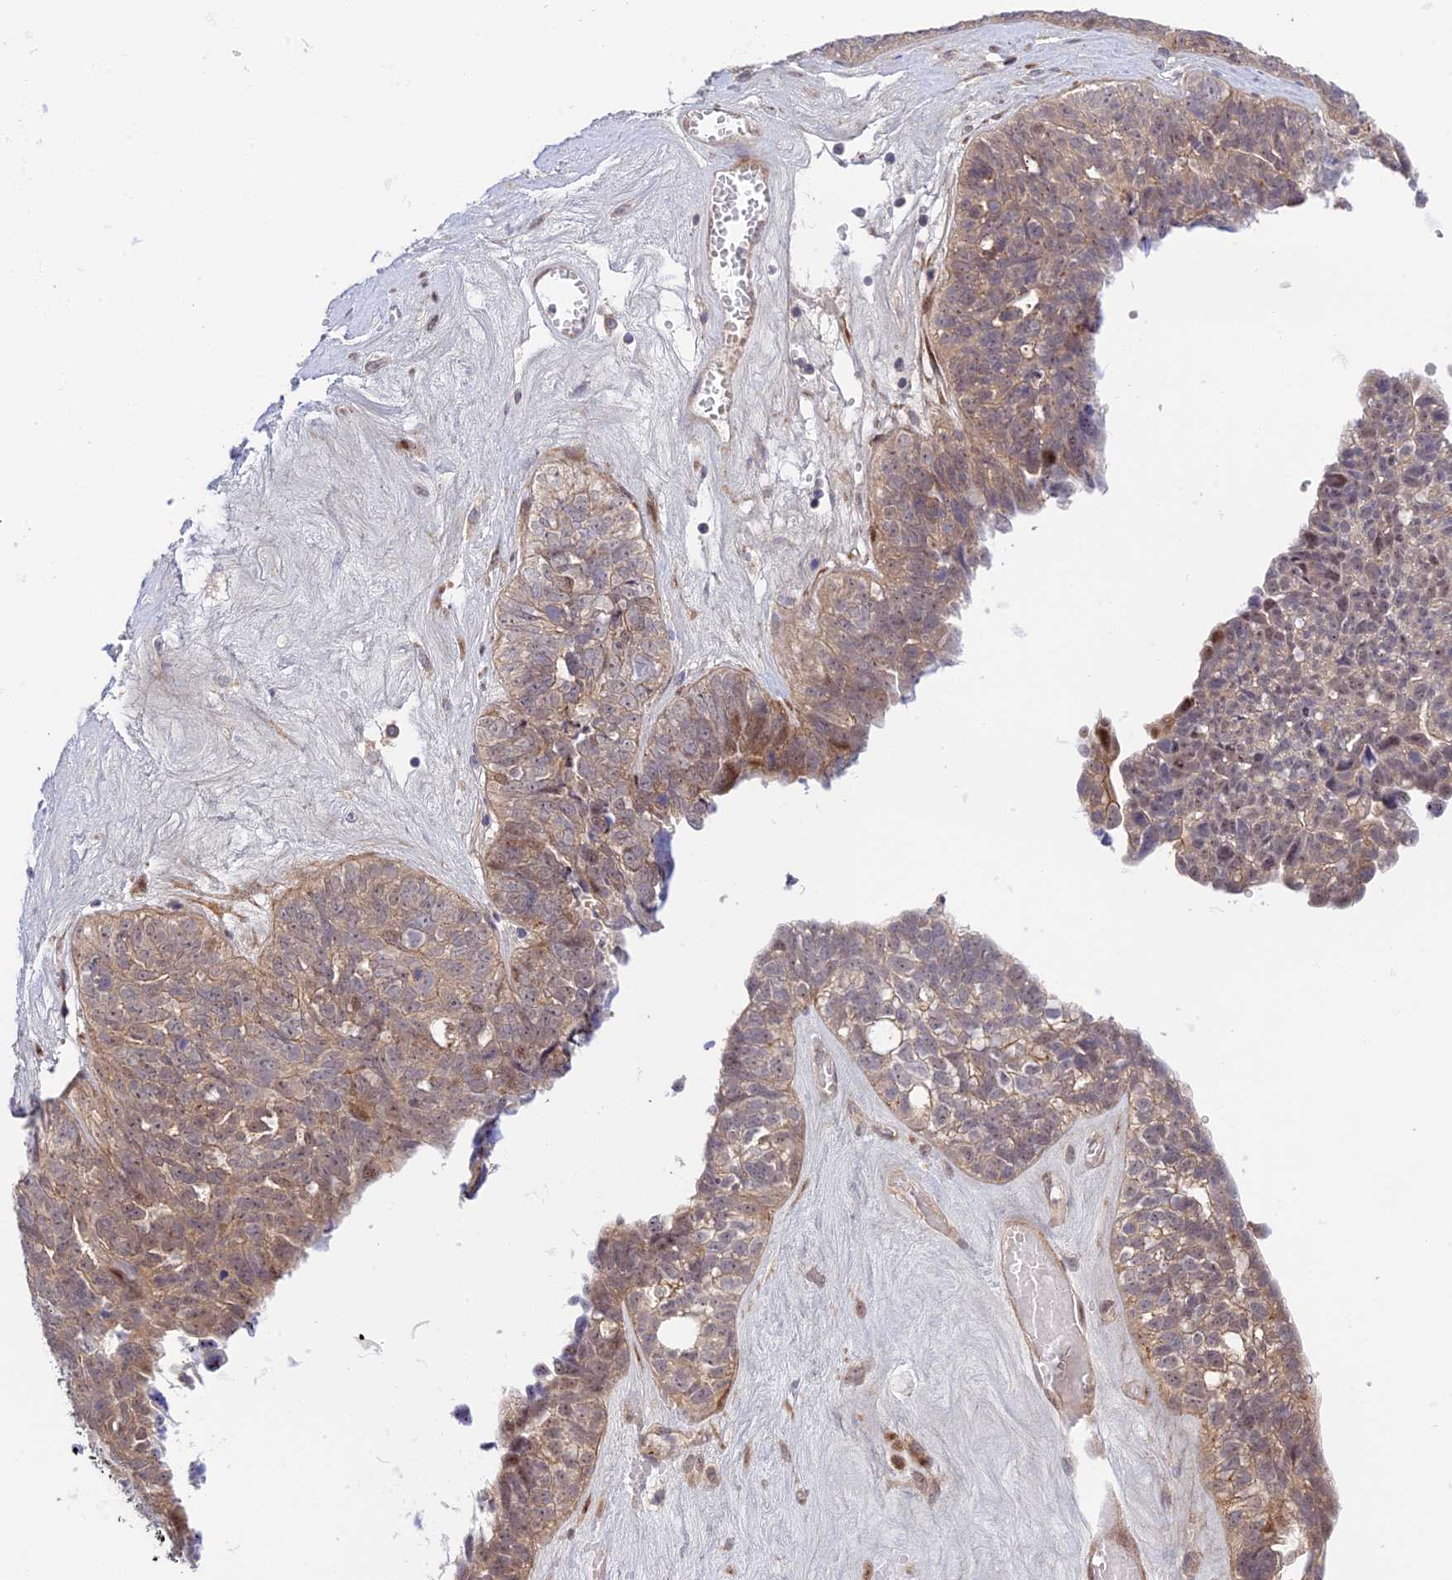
{"staining": {"intensity": "weak", "quantity": "25%-75%", "location": "cytoplasmic/membranous"}, "tissue": "ovarian cancer", "cell_type": "Tumor cells", "image_type": "cancer", "snomed": [{"axis": "morphology", "description": "Cystadenocarcinoma, serous, NOS"}, {"axis": "topography", "description": "Ovary"}], "caption": "Immunohistochemistry staining of ovarian cancer, which exhibits low levels of weak cytoplasmic/membranous staining in approximately 25%-75% of tumor cells indicating weak cytoplasmic/membranous protein expression. The staining was performed using DAB (brown) for protein detection and nuclei were counterstained in hematoxylin (blue).", "gene": "ZNF584", "patient": {"sex": "female", "age": 79}}